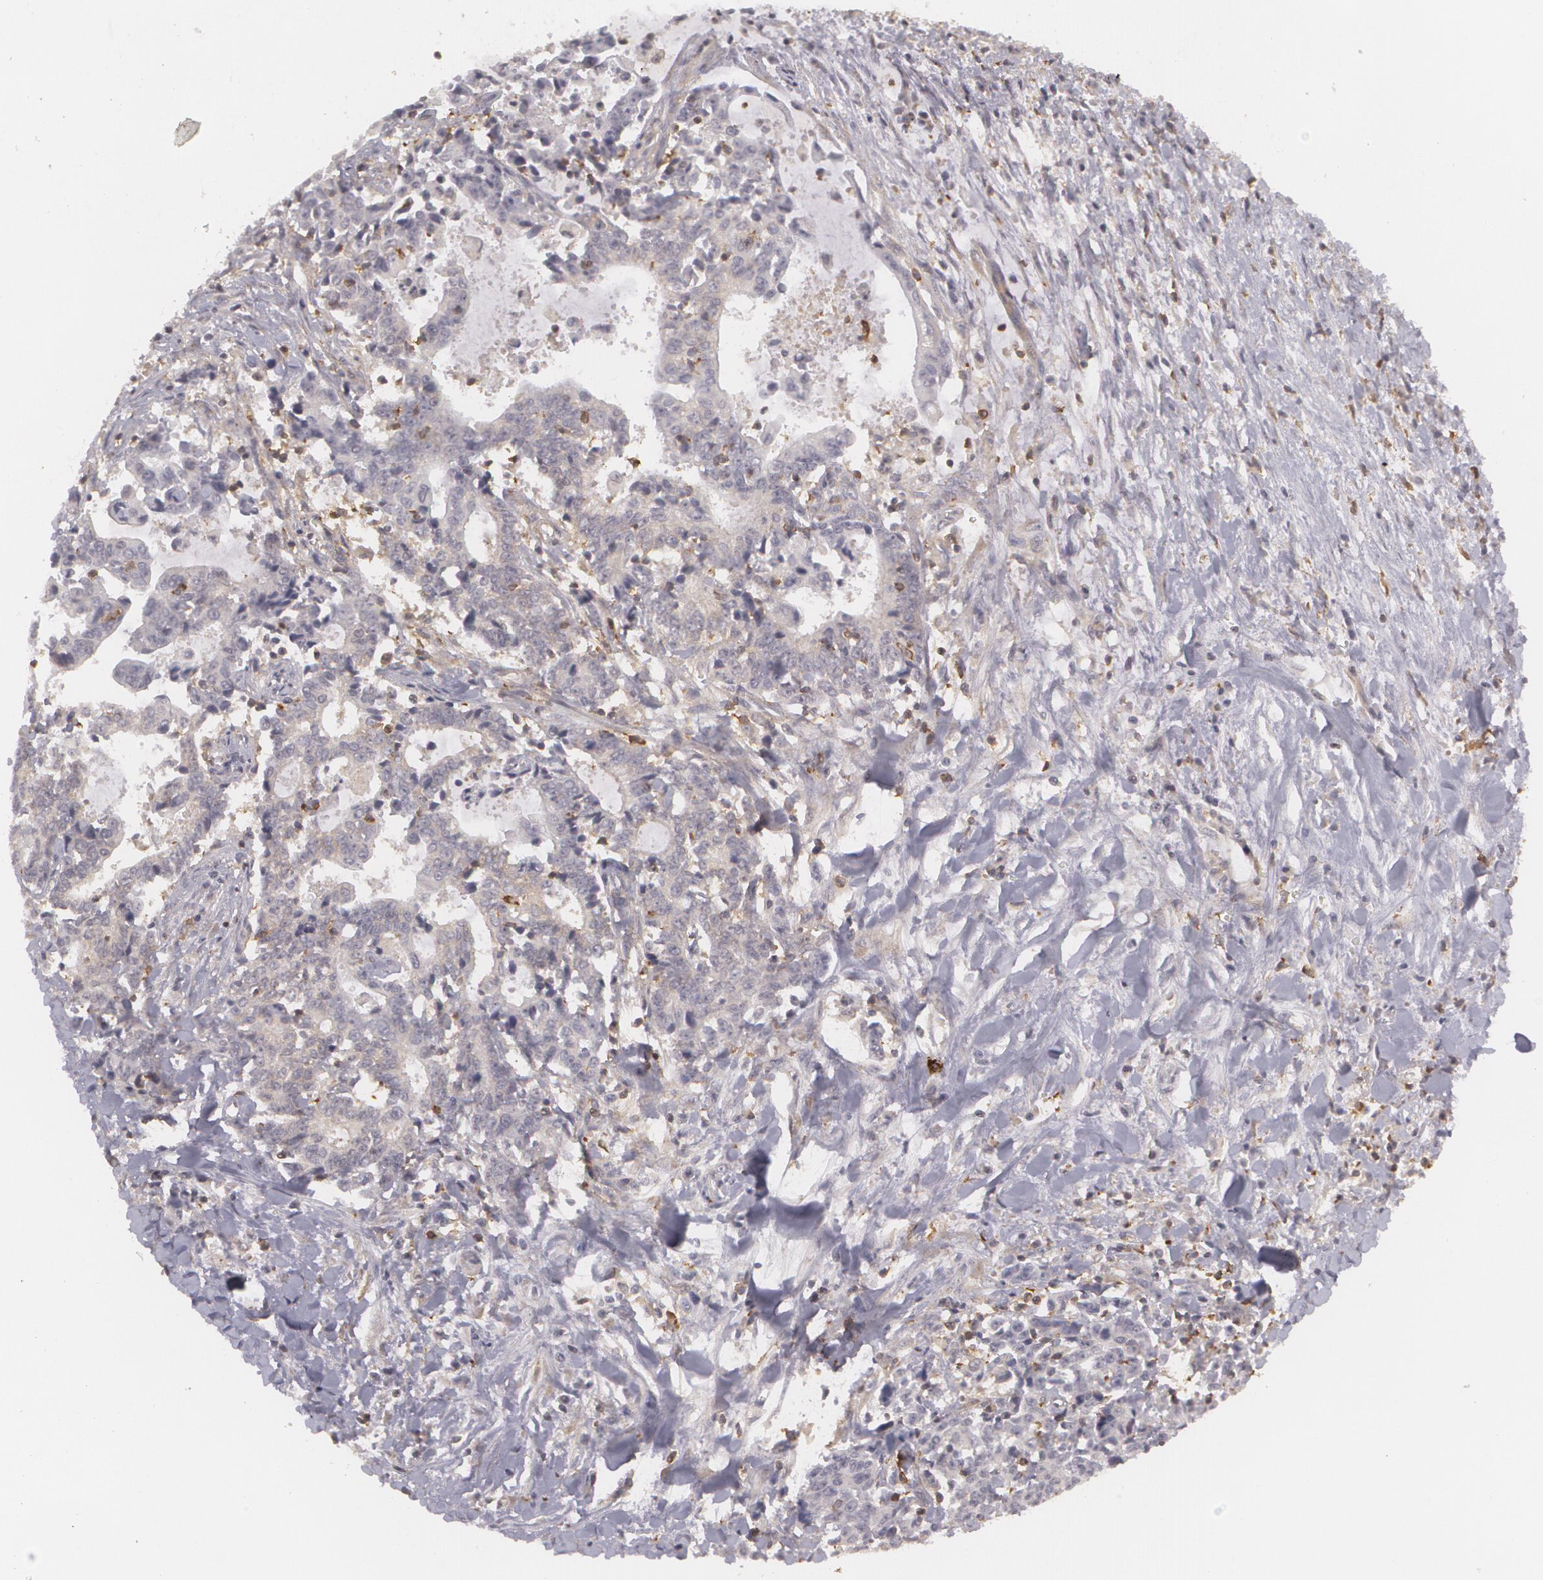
{"staining": {"intensity": "weak", "quantity": "25%-75%", "location": "cytoplasmic/membranous"}, "tissue": "liver cancer", "cell_type": "Tumor cells", "image_type": "cancer", "snomed": [{"axis": "morphology", "description": "Cholangiocarcinoma"}, {"axis": "topography", "description": "Liver"}], "caption": "Immunohistochemistry micrograph of neoplastic tissue: human liver cholangiocarcinoma stained using immunohistochemistry (IHC) exhibits low levels of weak protein expression localized specifically in the cytoplasmic/membranous of tumor cells, appearing as a cytoplasmic/membranous brown color.", "gene": "BIN1", "patient": {"sex": "male", "age": 57}}